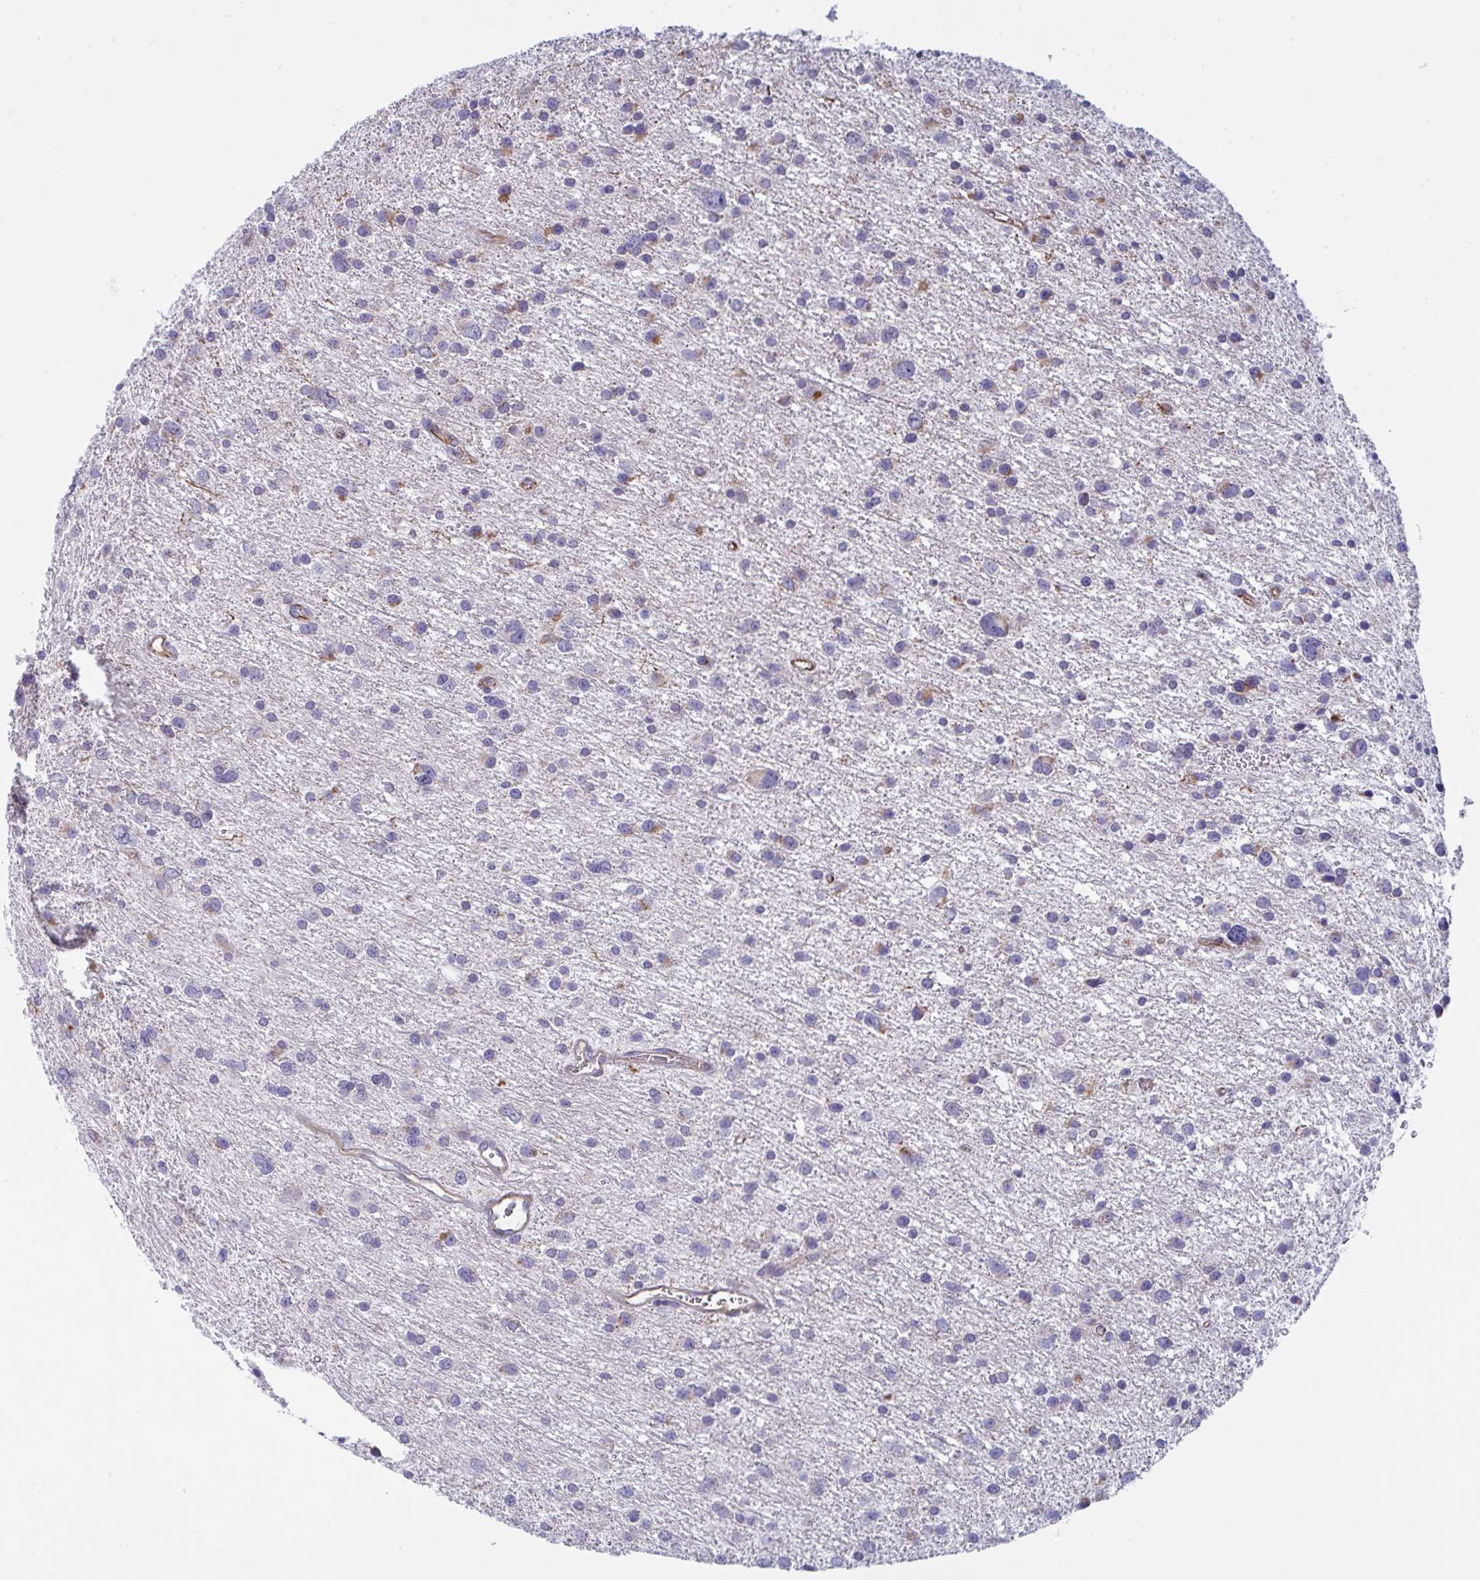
{"staining": {"intensity": "negative", "quantity": "none", "location": "none"}, "tissue": "glioma", "cell_type": "Tumor cells", "image_type": "cancer", "snomed": [{"axis": "morphology", "description": "Glioma, malignant, Low grade"}, {"axis": "topography", "description": "Brain"}], "caption": "Glioma was stained to show a protein in brown. There is no significant expression in tumor cells.", "gene": "DCBLD1", "patient": {"sex": "female", "age": 55}}